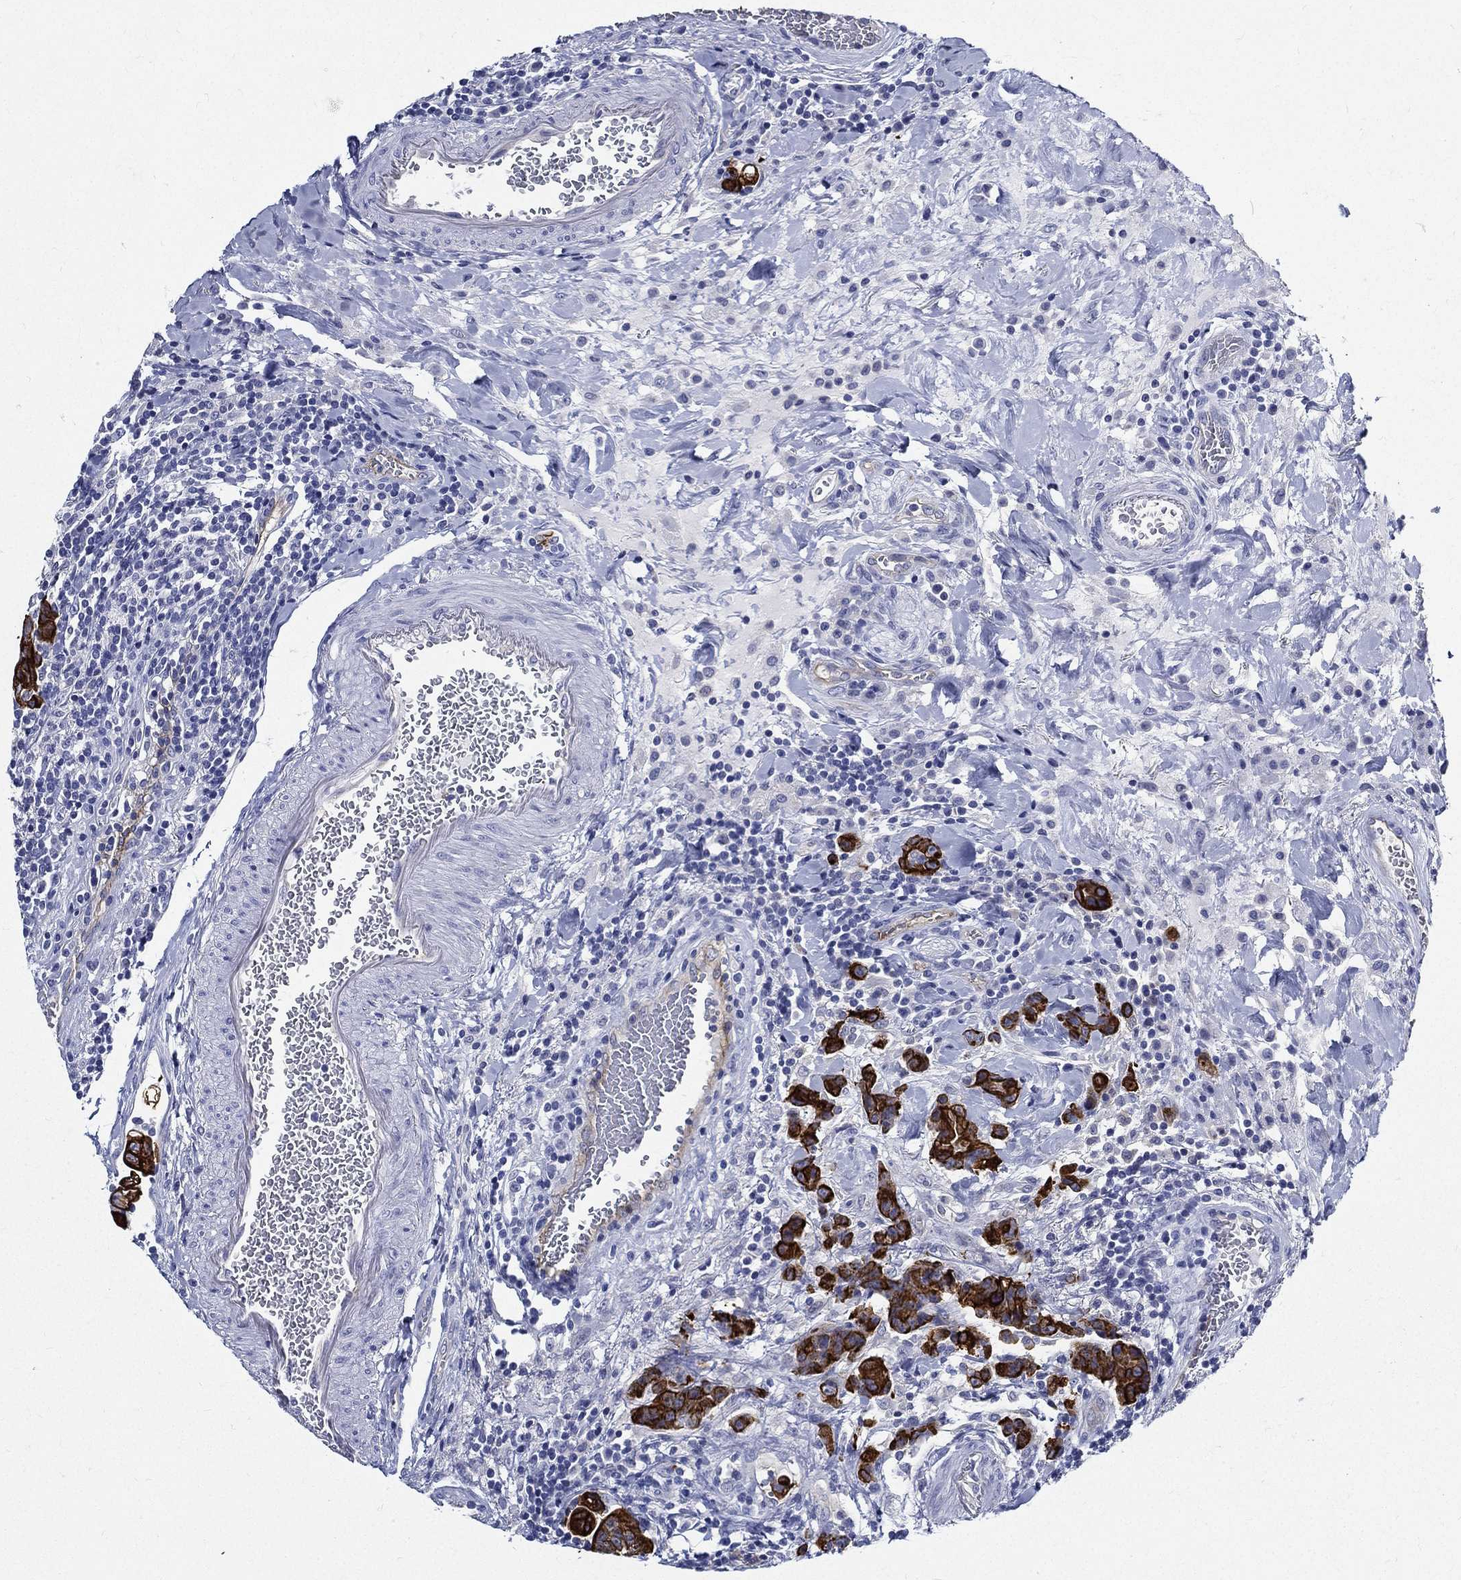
{"staining": {"intensity": "strong", "quantity": ">75%", "location": "cytoplasmic/membranous"}, "tissue": "colorectal cancer", "cell_type": "Tumor cells", "image_type": "cancer", "snomed": [{"axis": "morphology", "description": "Adenocarcinoma, NOS"}, {"axis": "topography", "description": "Colon"}], "caption": "Tumor cells display strong cytoplasmic/membranous expression in approximately >75% of cells in colorectal adenocarcinoma.", "gene": "NEDD9", "patient": {"sex": "female", "age": 69}}